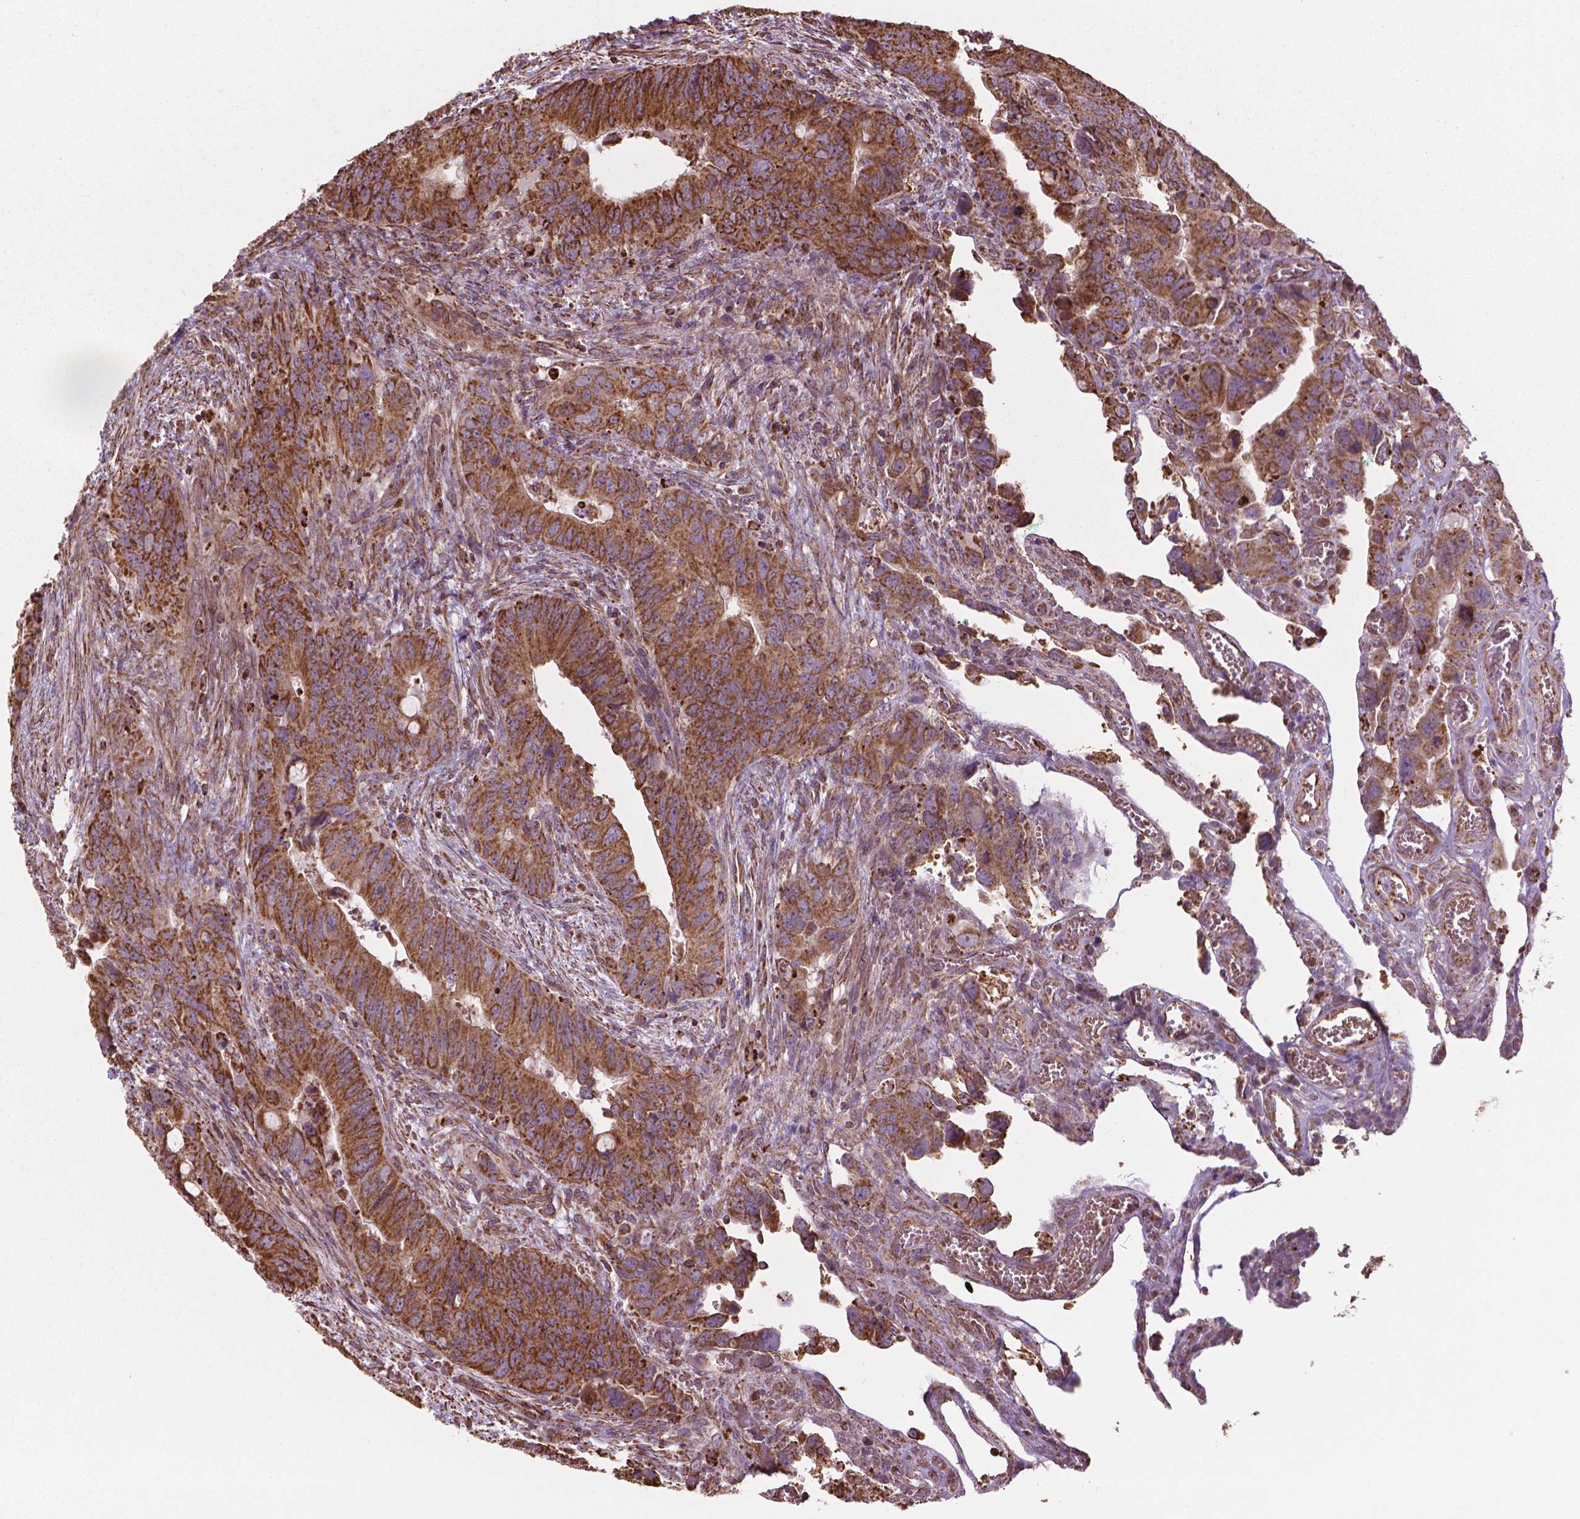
{"staining": {"intensity": "moderate", "quantity": ">75%", "location": "cytoplasmic/membranous"}, "tissue": "colorectal cancer", "cell_type": "Tumor cells", "image_type": "cancer", "snomed": [{"axis": "morphology", "description": "Adenocarcinoma, NOS"}, {"axis": "topography", "description": "Rectum"}], "caption": "There is medium levels of moderate cytoplasmic/membranous positivity in tumor cells of colorectal adenocarcinoma, as demonstrated by immunohistochemical staining (brown color).", "gene": "HS3ST3A1", "patient": {"sex": "male", "age": 78}}